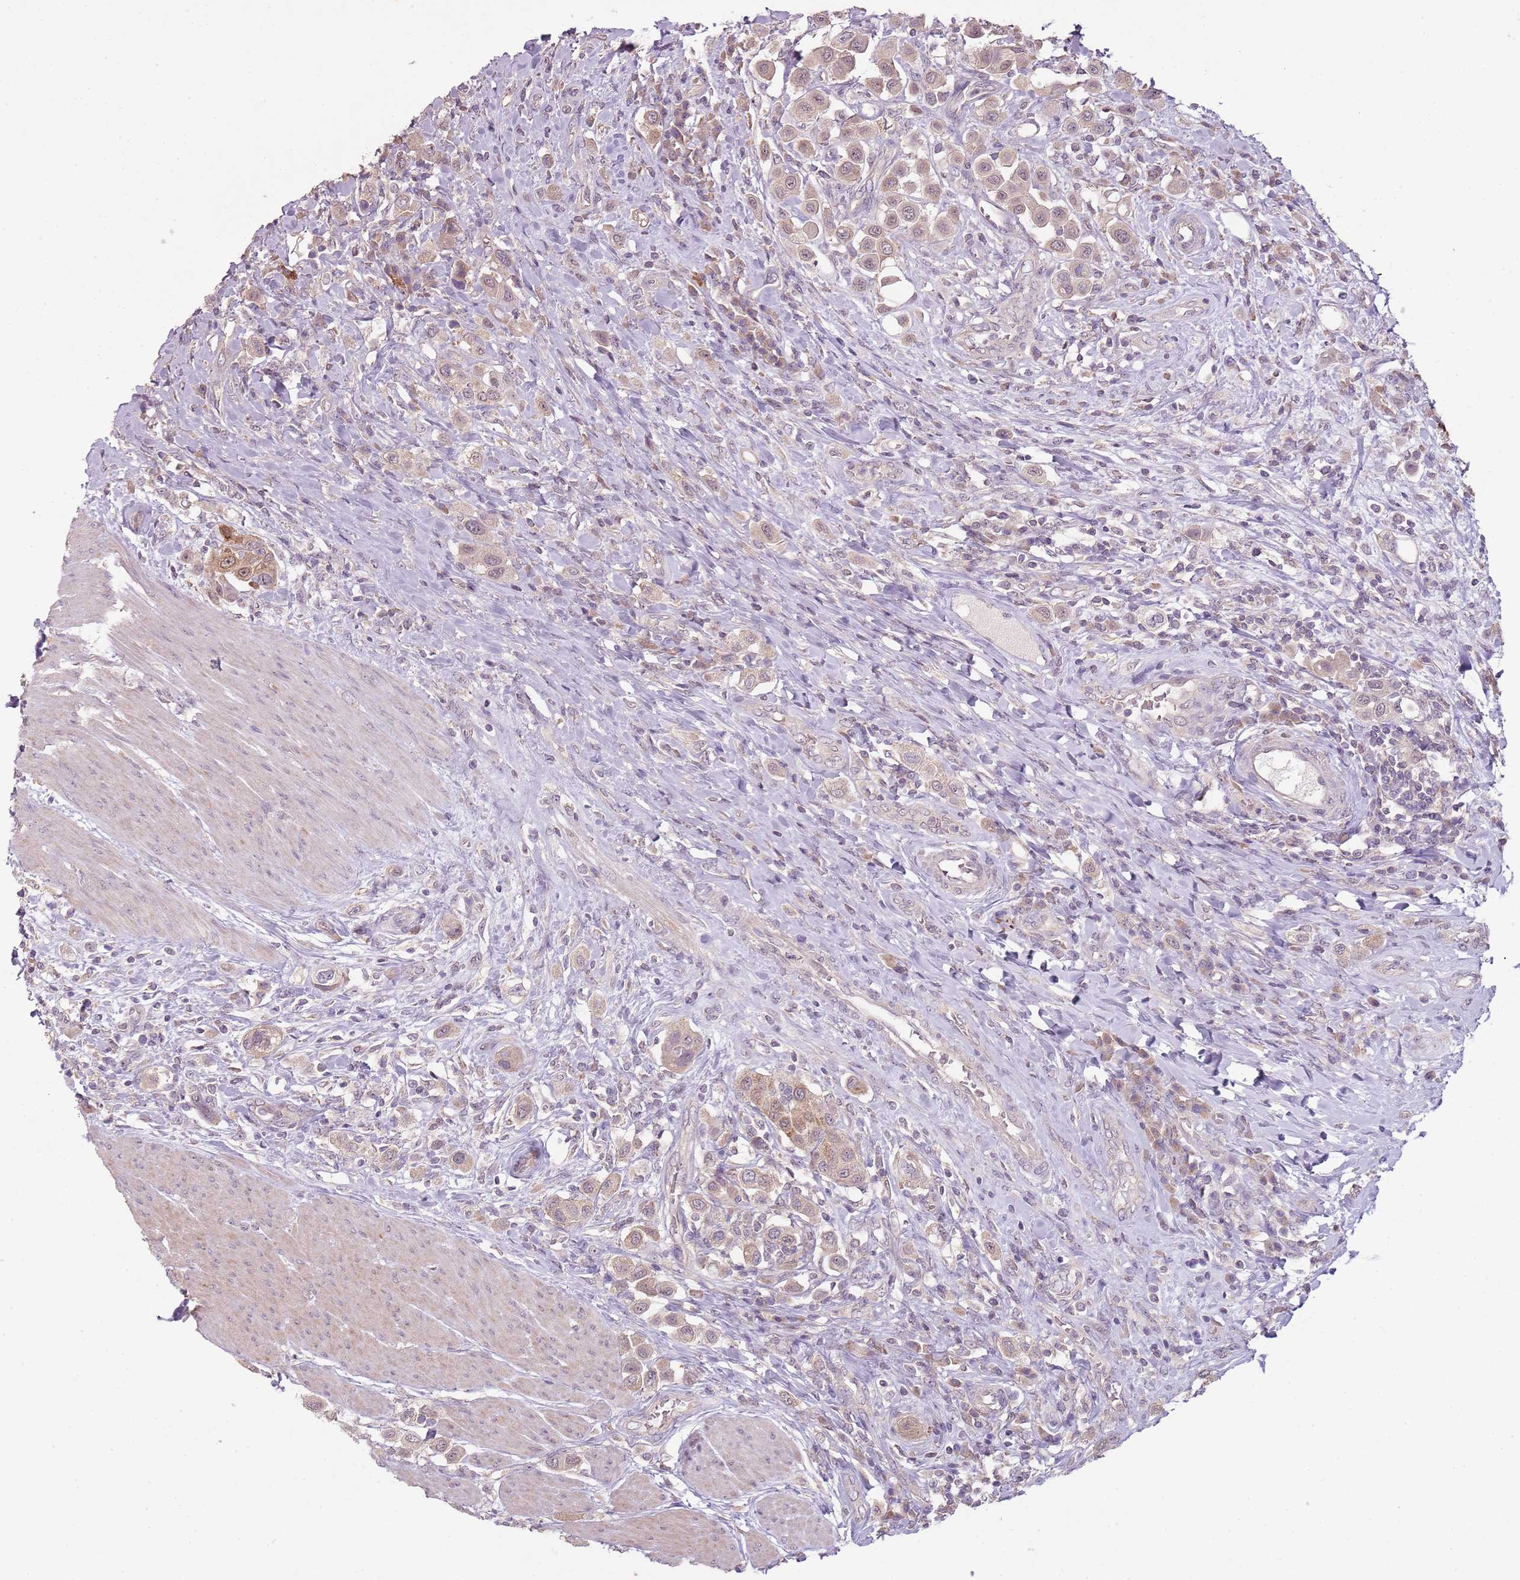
{"staining": {"intensity": "weak", "quantity": ">75%", "location": "cytoplasmic/membranous,nuclear"}, "tissue": "urothelial cancer", "cell_type": "Tumor cells", "image_type": "cancer", "snomed": [{"axis": "morphology", "description": "Urothelial carcinoma, High grade"}, {"axis": "topography", "description": "Urinary bladder"}], "caption": "A histopathology image showing weak cytoplasmic/membranous and nuclear expression in about >75% of tumor cells in urothelial cancer, as visualized by brown immunohistochemical staining.", "gene": "TEKT4", "patient": {"sex": "male", "age": 50}}